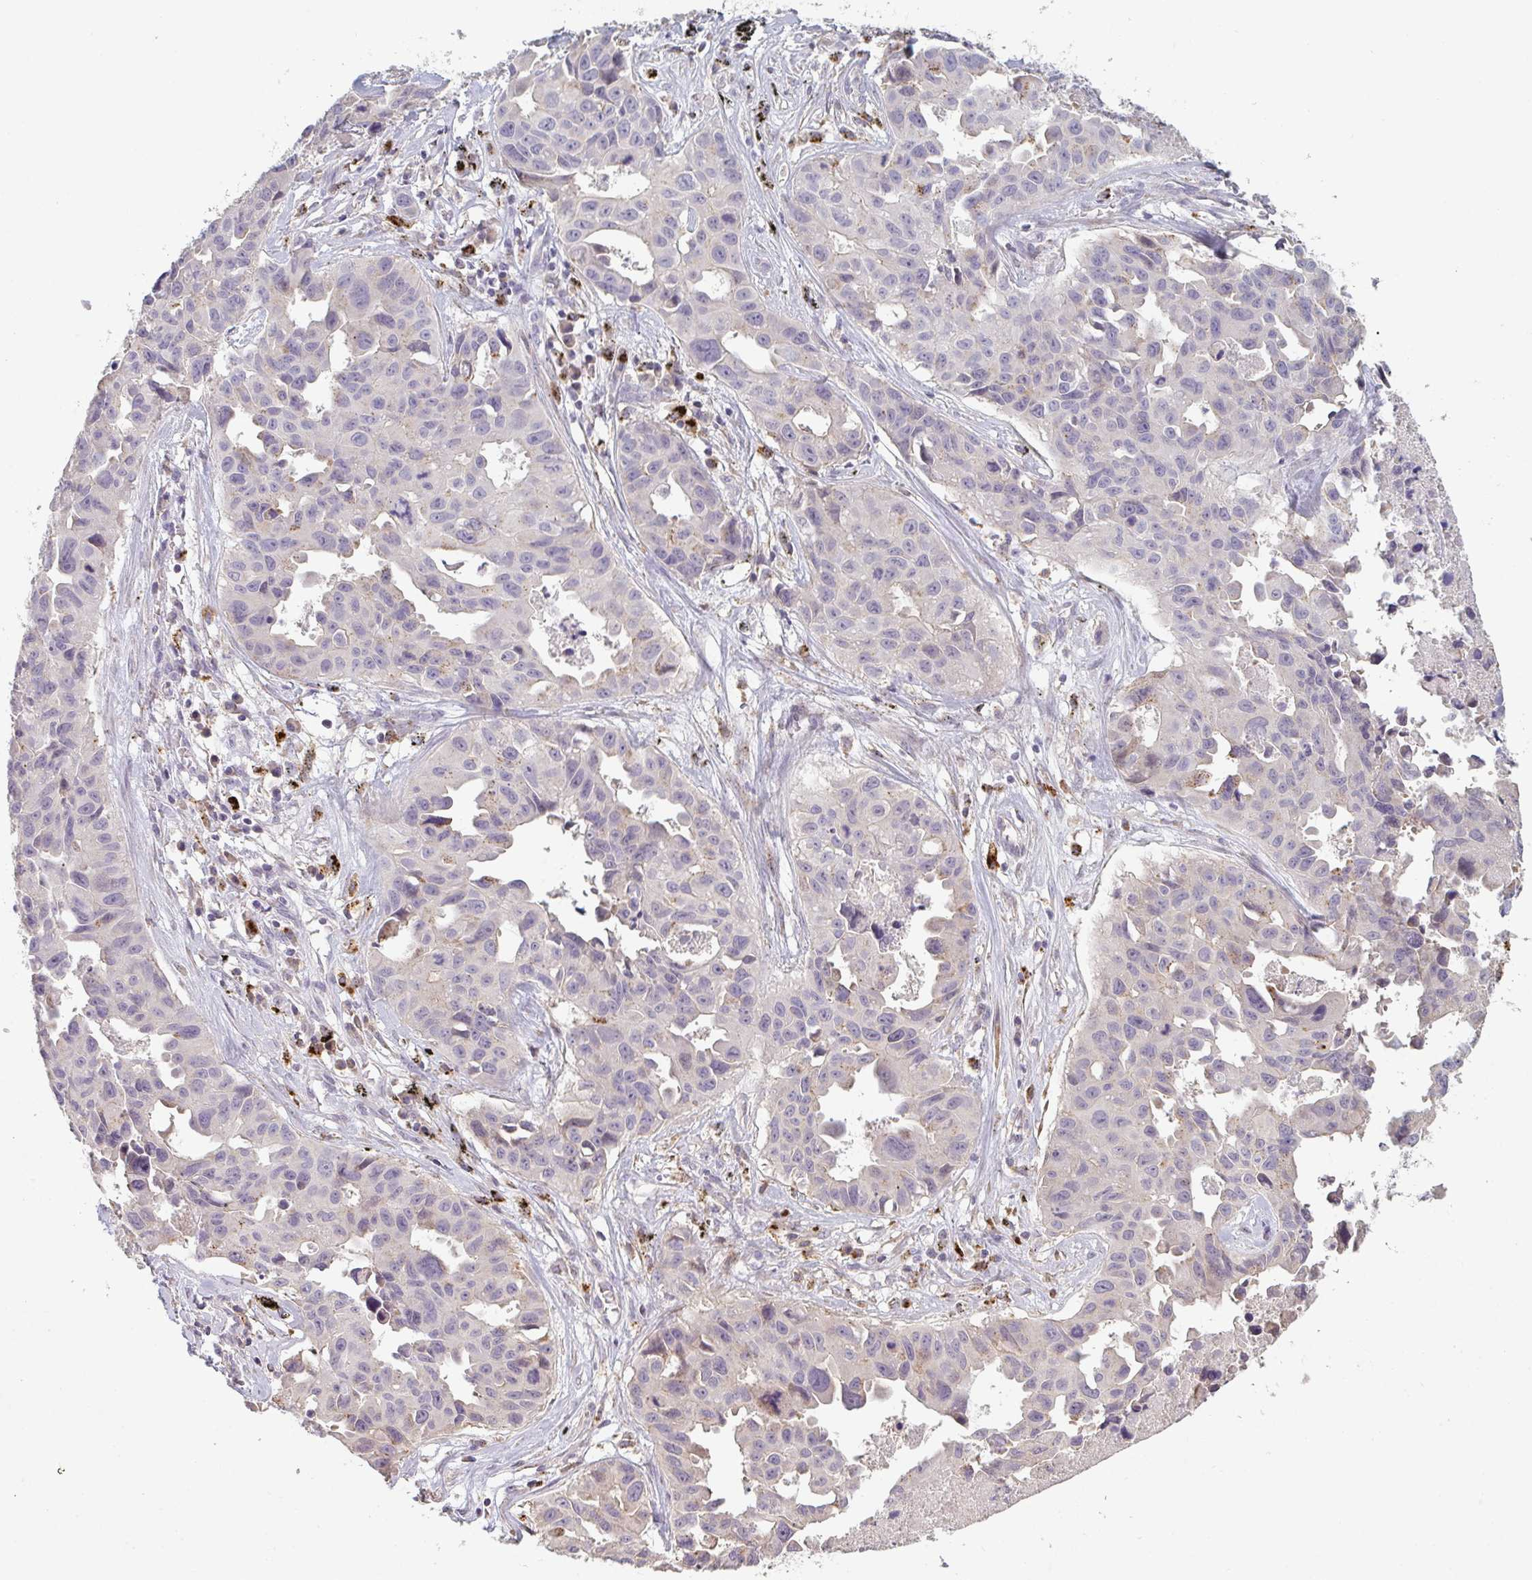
{"staining": {"intensity": "negative", "quantity": "none", "location": "none"}, "tissue": "lung cancer", "cell_type": "Tumor cells", "image_type": "cancer", "snomed": [{"axis": "morphology", "description": "Adenocarcinoma, NOS"}, {"axis": "topography", "description": "Lymph node"}, {"axis": "topography", "description": "Lung"}], "caption": "Lung cancer was stained to show a protein in brown. There is no significant expression in tumor cells.", "gene": "TMEM237", "patient": {"sex": "male", "age": 64}}